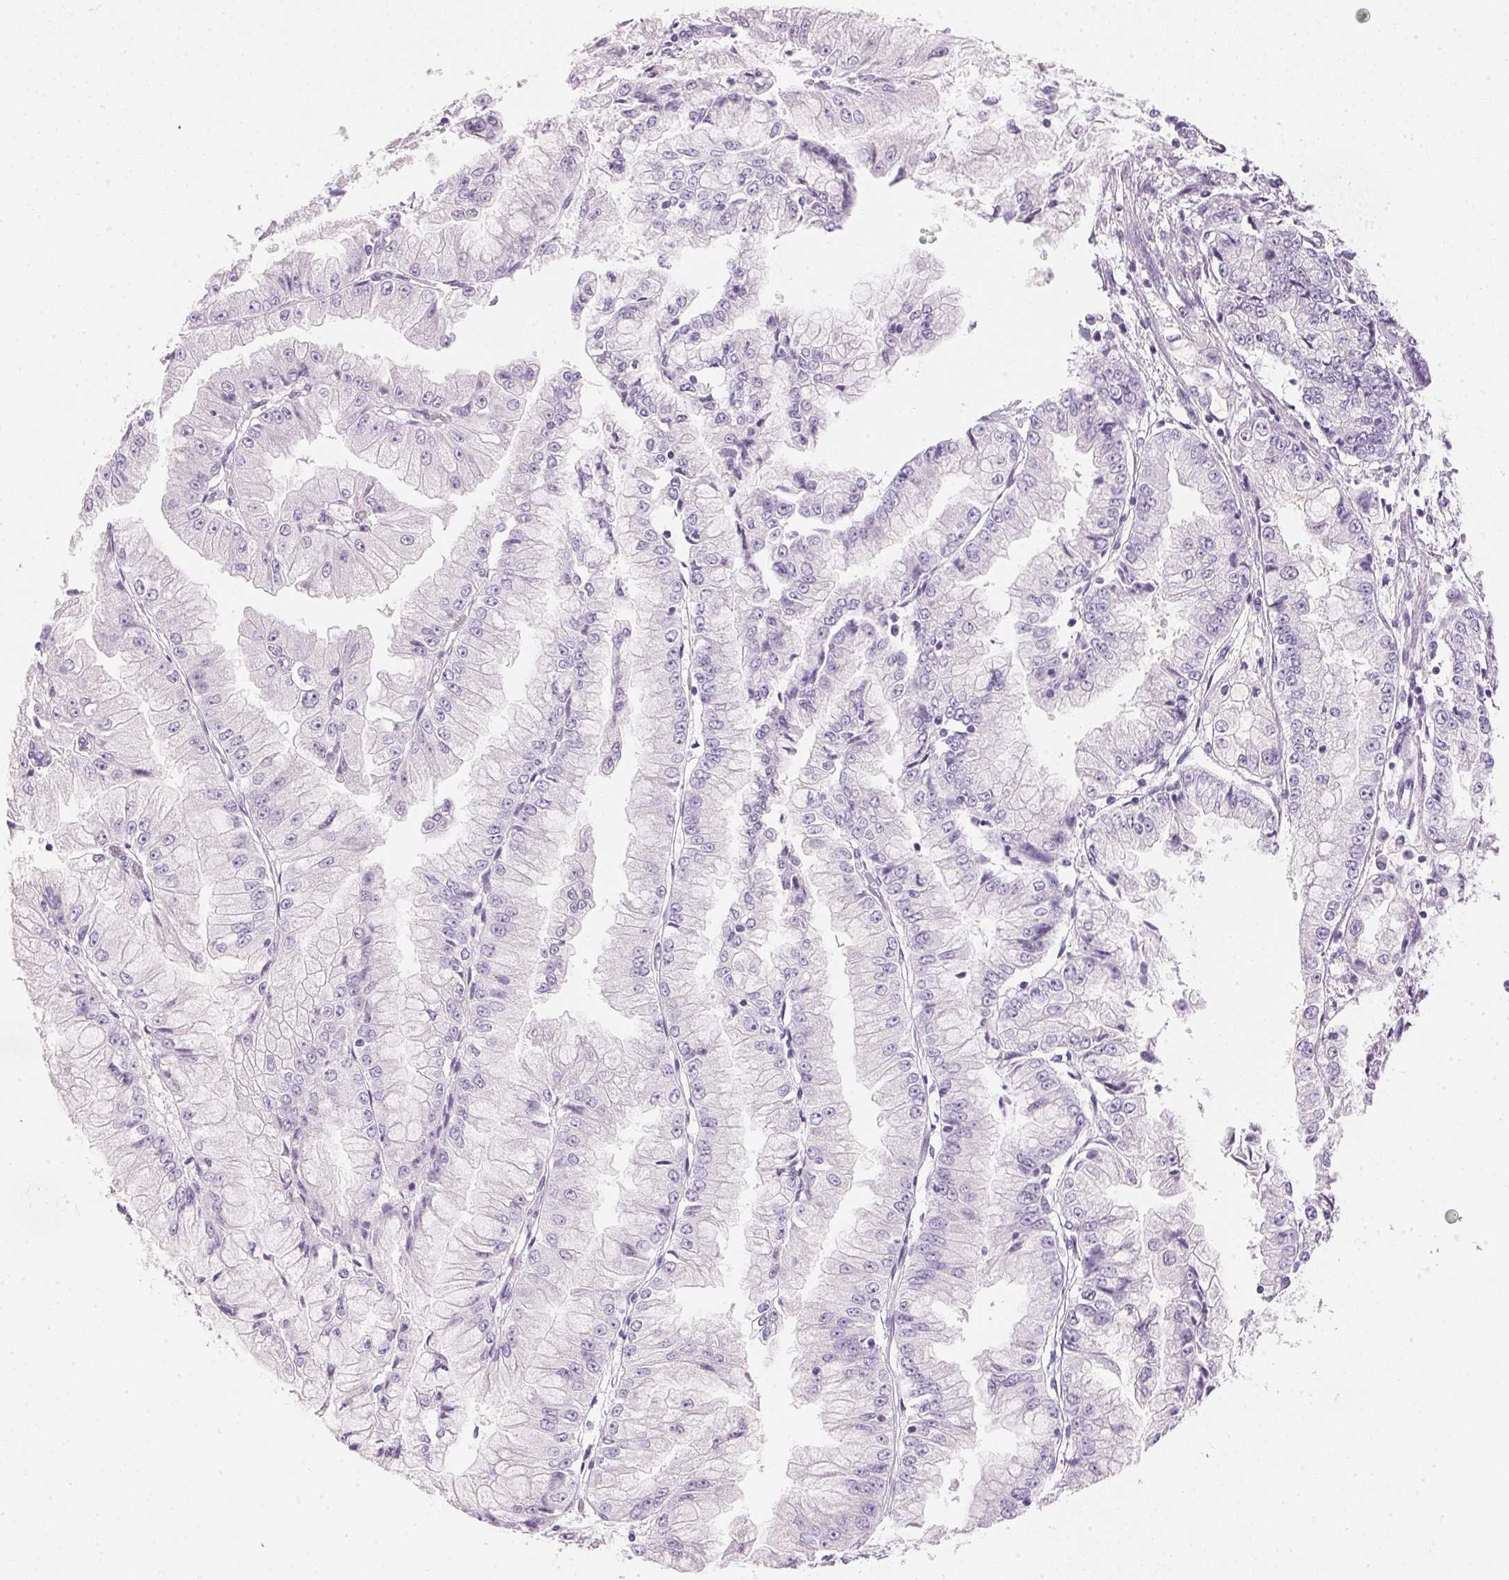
{"staining": {"intensity": "negative", "quantity": "none", "location": "none"}, "tissue": "stomach cancer", "cell_type": "Tumor cells", "image_type": "cancer", "snomed": [{"axis": "morphology", "description": "Adenocarcinoma, NOS"}, {"axis": "topography", "description": "Stomach, upper"}], "caption": "A high-resolution image shows immunohistochemistry staining of adenocarcinoma (stomach), which reveals no significant positivity in tumor cells. (DAB immunohistochemistry with hematoxylin counter stain).", "gene": "IGFBP1", "patient": {"sex": "female", "age": 74}}